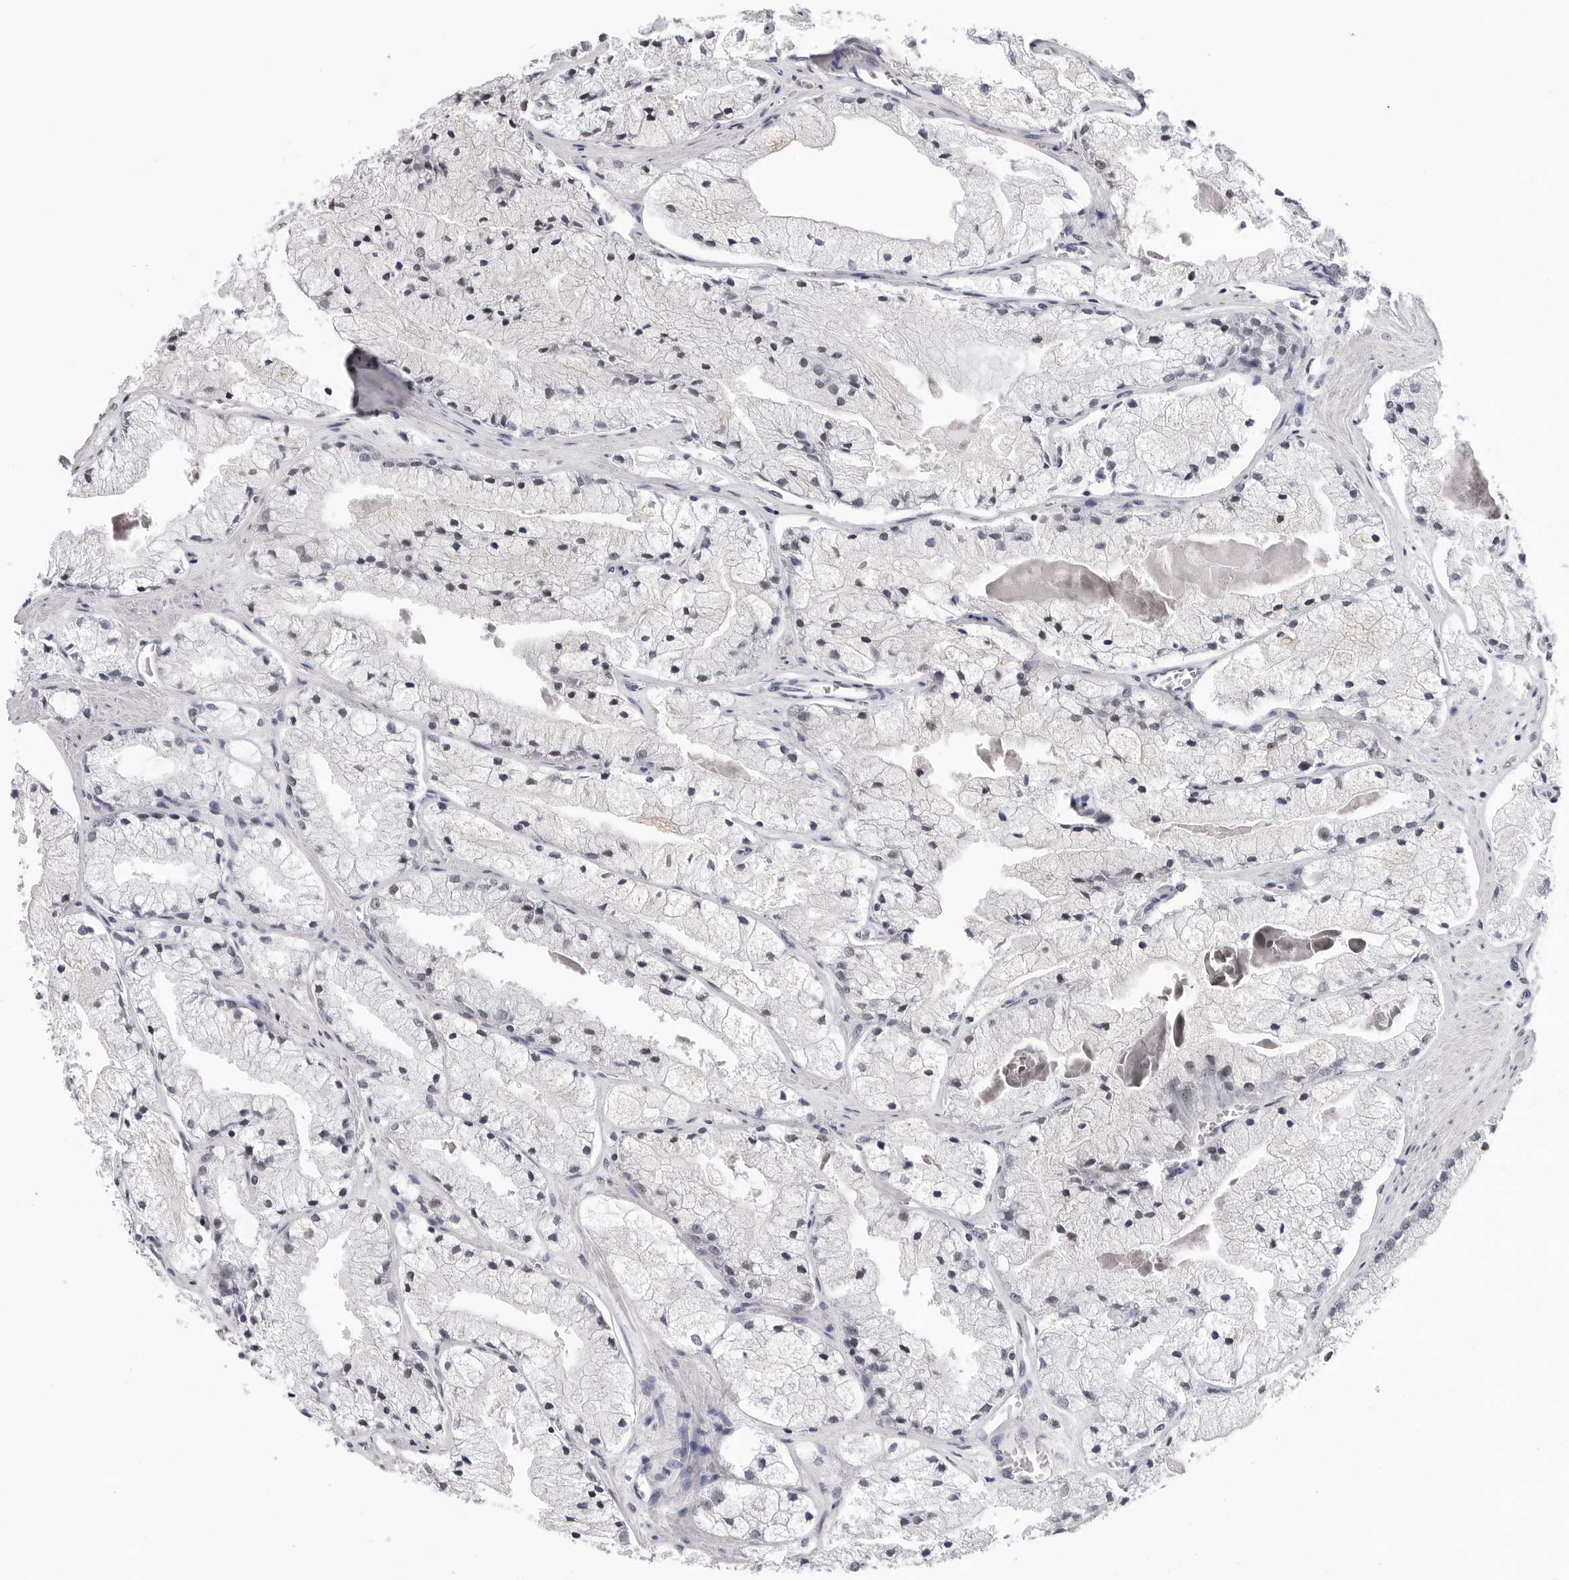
{"staining": {"intensity": "weak", "quantity": "<25%", "location": "nuclear"}, "tissue": "prostate cancer", "cell_type": "Tumor cells", "image_type": "cancer", "snomed": [{"axis": "morphology", "description": "Adenocarcinoma, High grade"}, {"axis": "topography", "description": "Prostate"}], "caption": "A photomicrograph of human prostate cancer (adenocarcinoma (high-grade)) is negative for staining in tumor cells.", "gene": "SF3B4", "patient": {"sex": "male", "age": 50}}